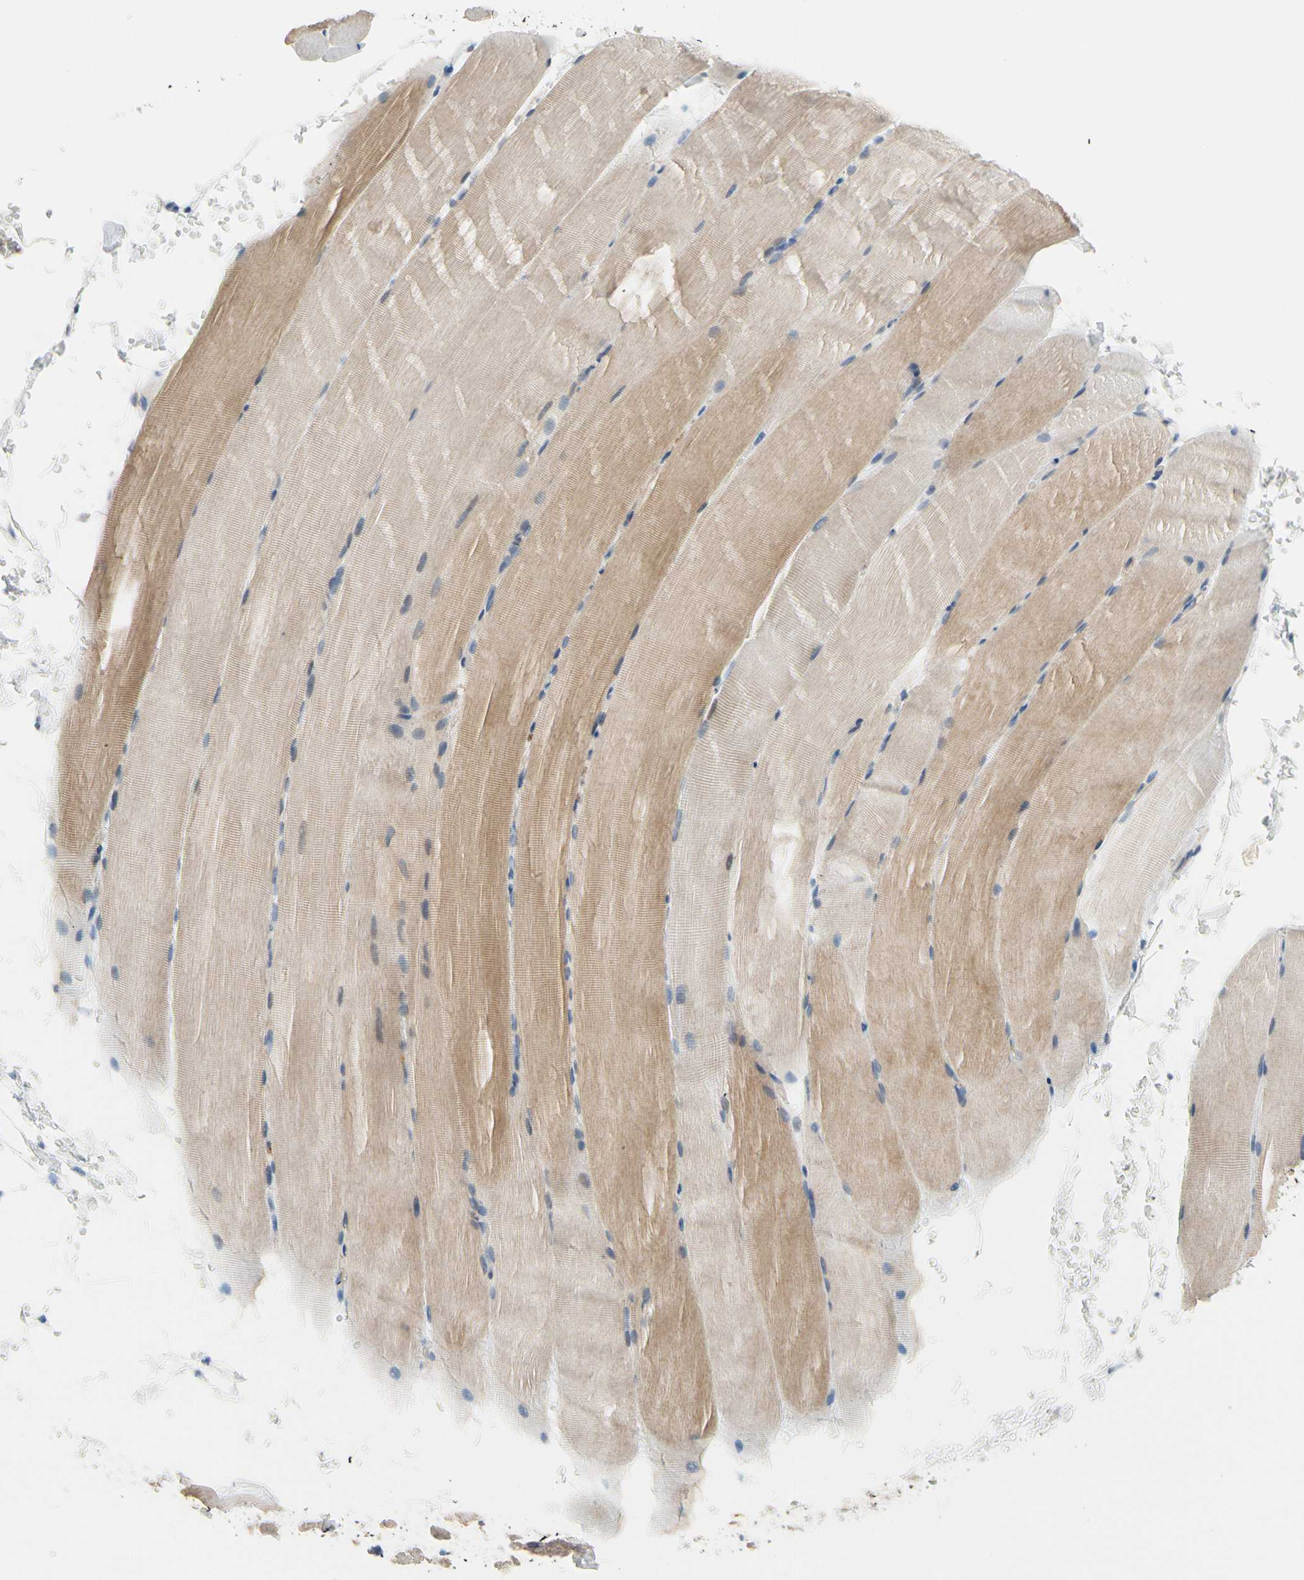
{"staining": {"intensity": "moderate", "quantity": "<25%", "location": "cytoplasmic/membranous"}, "tissue": "skeletal muscle", "cell_type": "Myocytes", "image_type": "normal", "snomed": [{"axis": "morphology", "description": "Normal tissue, NOS"}, {"axis": "topography", "description": "Skeletal muscle"}, {"axis": "topography", "description": "Parathyroid gland"}], "caption": "Immunohistochemistry of benign human skeletal muscle displays low levels of moderate cytoplasmic/membranous positivity in approximately <25% of myocytes. (brown staining indicates protein expression, while blue staining denotes nuclei).", "gene": "CFAP36", "patient": {"sex": "female", "age": 37}}